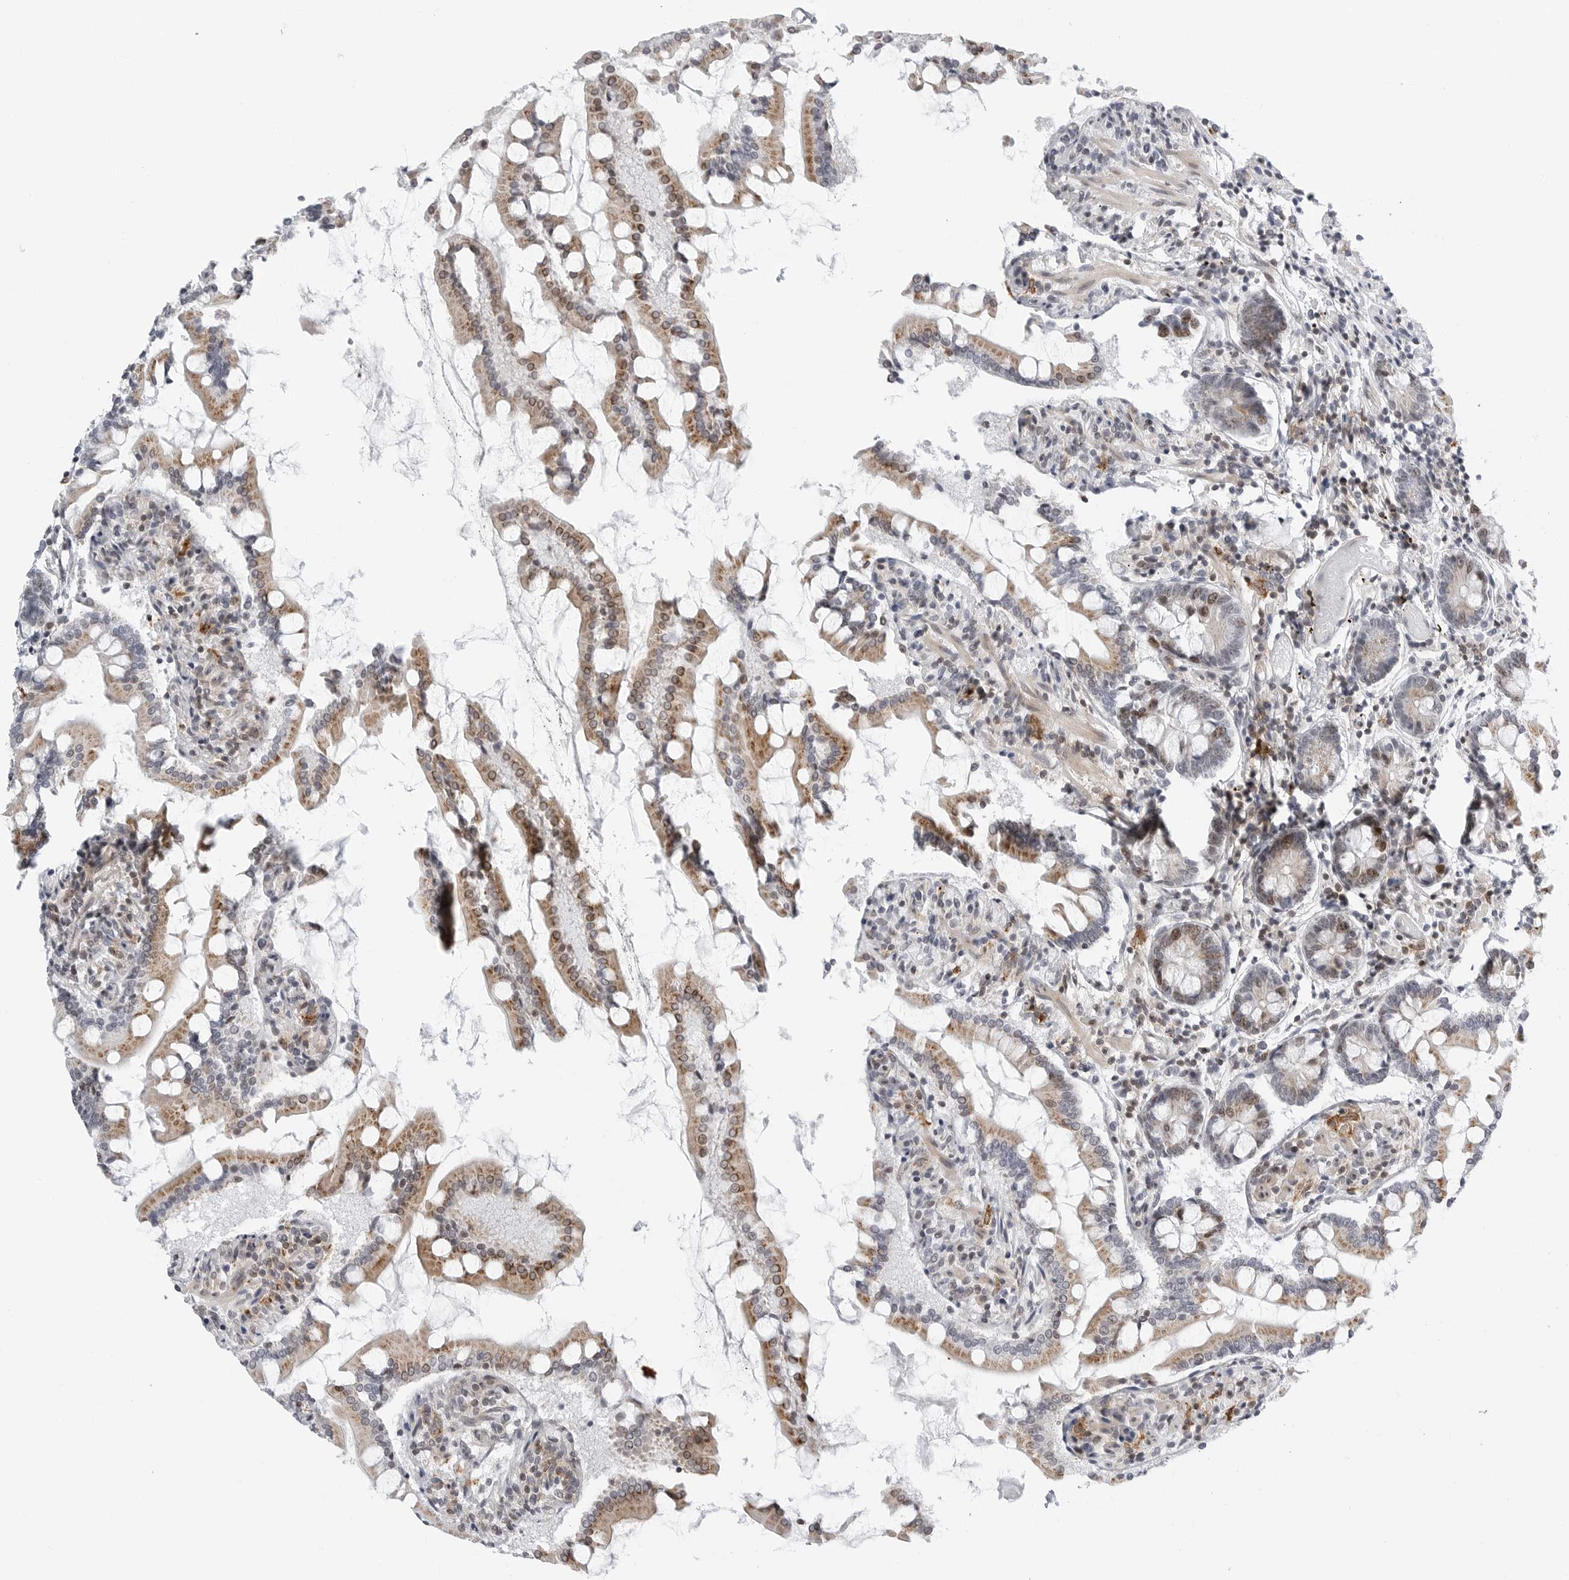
{"staining": {"intensity": "moderate", "quantity": "25%-75%", "location": "cytoplasmic/membranous,nuclear"}, "tissue": "small intestine", "cell_type": "Glandular cells", "image_type": "normal", "snomed": [{"axis": "morphology", "description": "Normal tissue, NOS"}, {"axis": "topography", "description": "Small intestine"}], "caption": "A brown stain shows moderate cytoplasmic/membranous,nuclear positivity of a protein in glandular cells of normal small intestine. (Stains: DAB (3,3'-diaminobenzidine) in brown, nuclei in blue, Microscopy: brightfield microscopy at high magnification).", "gene": "FAM135B", "patient": {"sex": "male", "age": 41}}